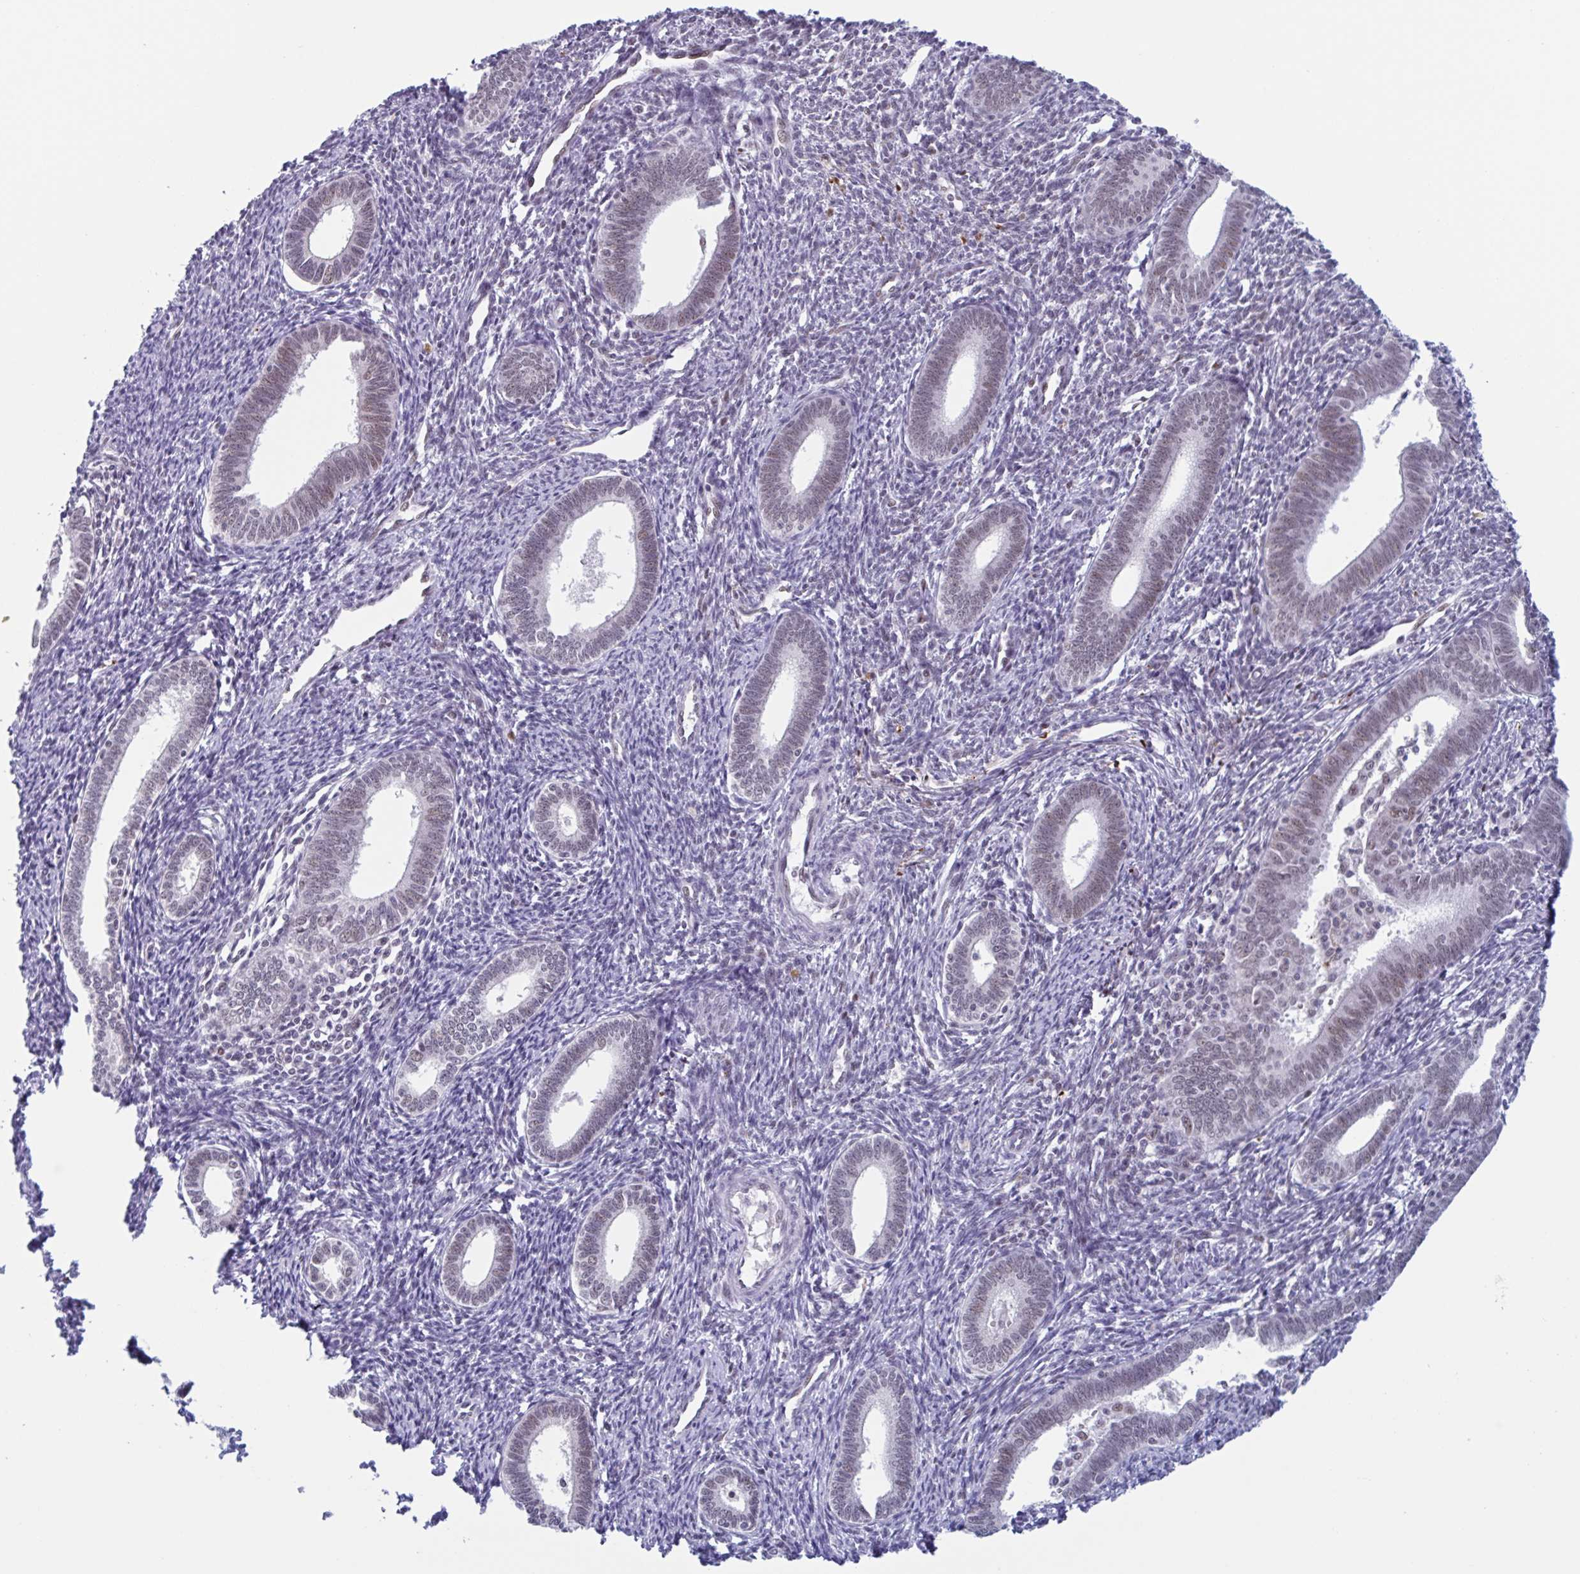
{"staining": {"intensity": "weak", "quantity": "<25%", "location": "nuclear"}, "tissue": "endometrium", "cell_type": "Cells in endometrial stroma", "image_type": "normal", "snomed": [{"axis": "morphology", "description": "Normal tissue, NOS"}, {"axis": "topography", "description": "Endometrium"}], "caption": "The immunohistochemistry (IHC) photomicrograph has no significant expression in cells in endometrial stroma of endometrium. (DAB (3,3'-diaminobenzidine) immunohistochemistry (IHC) visualized using brightfield microscopy, high magnification).", "gene": "PLG", "patient": {"sex": "female", "age": 41}}